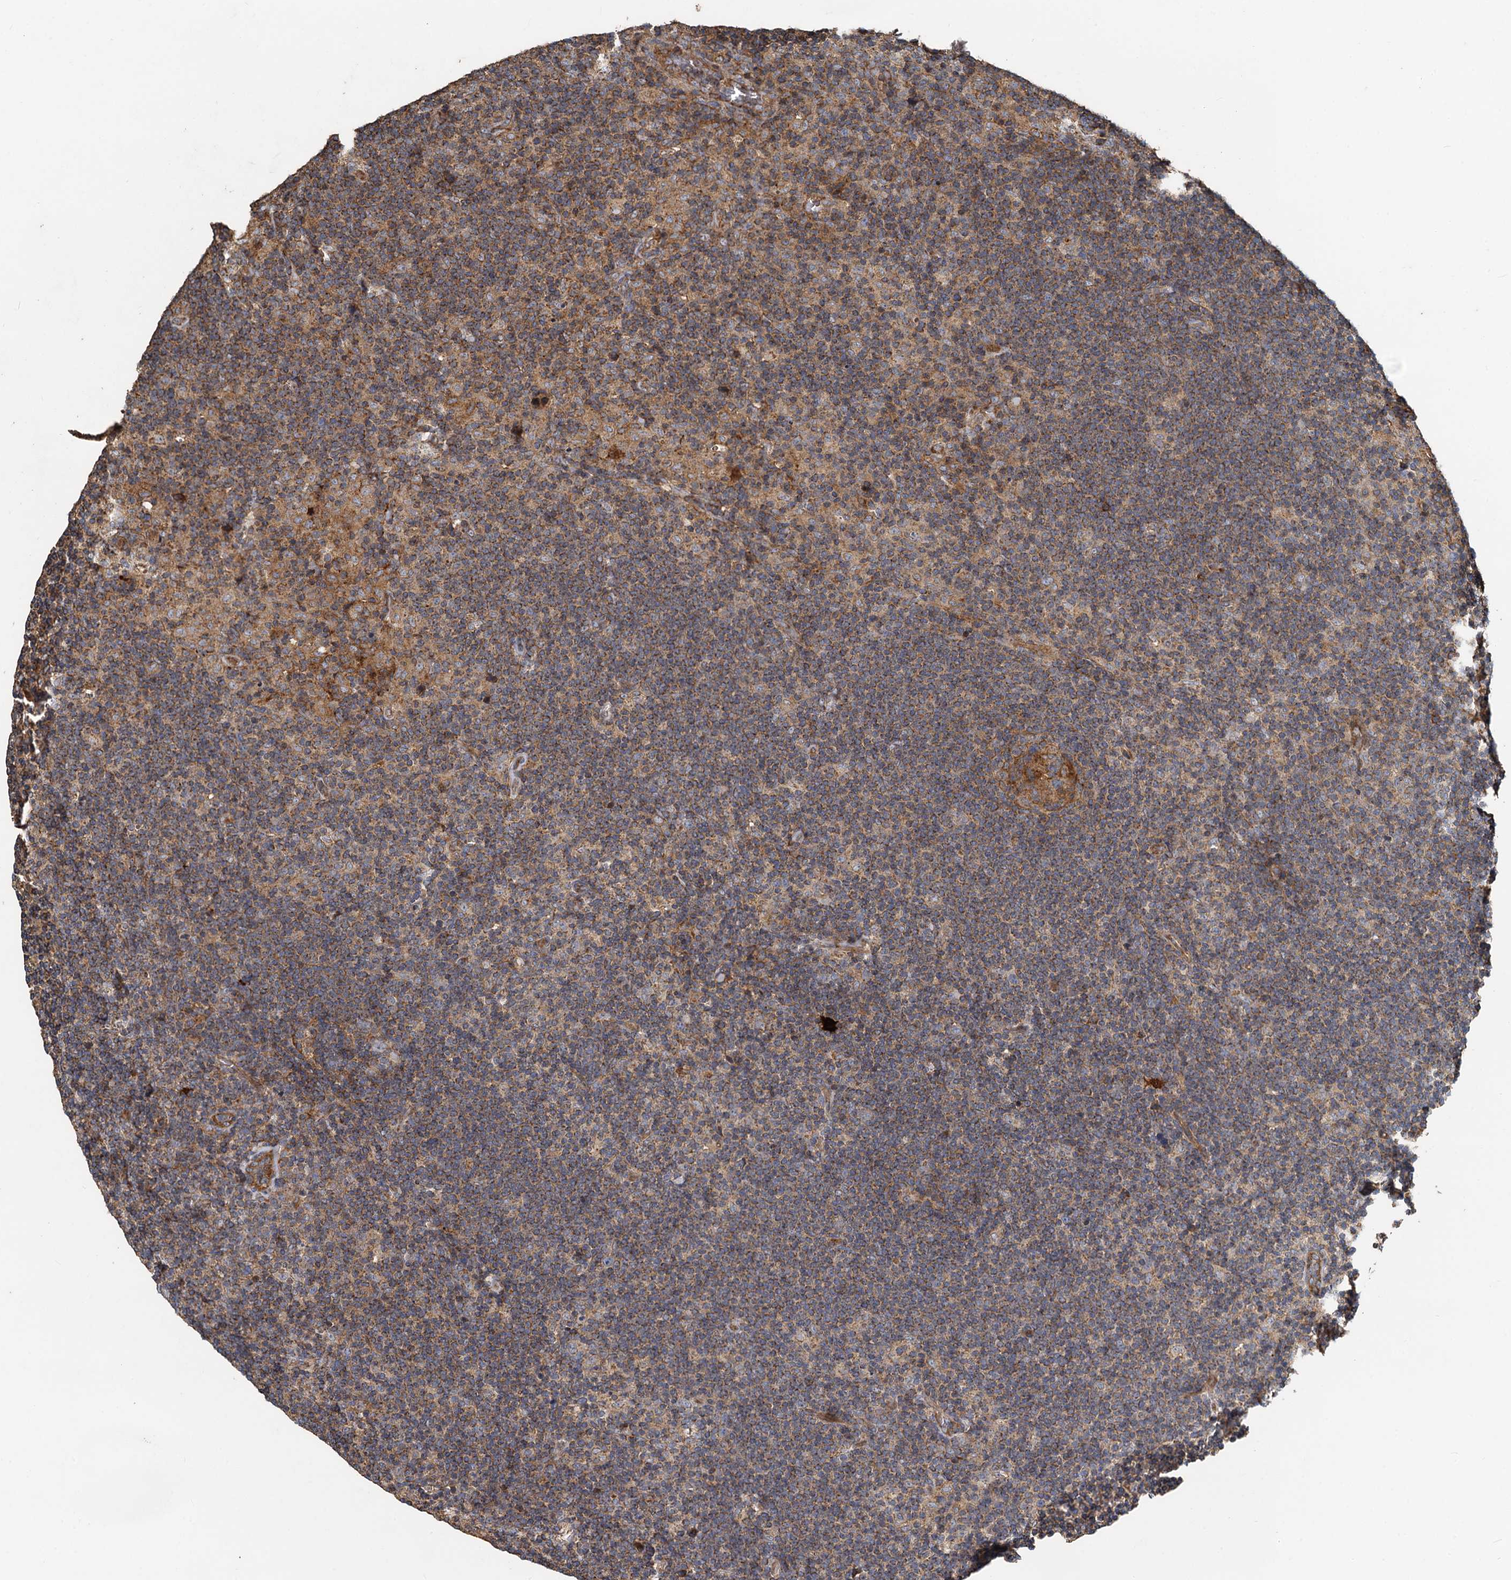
{"staining": {"intensity": "weak", "quantity": "25%-75%", "location": "cytoplasmic/membranous"}, "tissue": "lymphoma", "cell_type": "Tumor cells", "image_type": "cancer", "snomed": [{"axis": "morphology", "description": "Hodgkin's disease, NOS"}, {"axis": "topography", "description": "Lymph node"}], "caption": "This is a micrograph of immunohistochemistry (IHC) staining of Hodgkin's disease, which shows weak positivity in the cytoplasmic/membranous of tumor cells.", "gene": "SDS", "patient": {"sex": "female", "age": 57}}